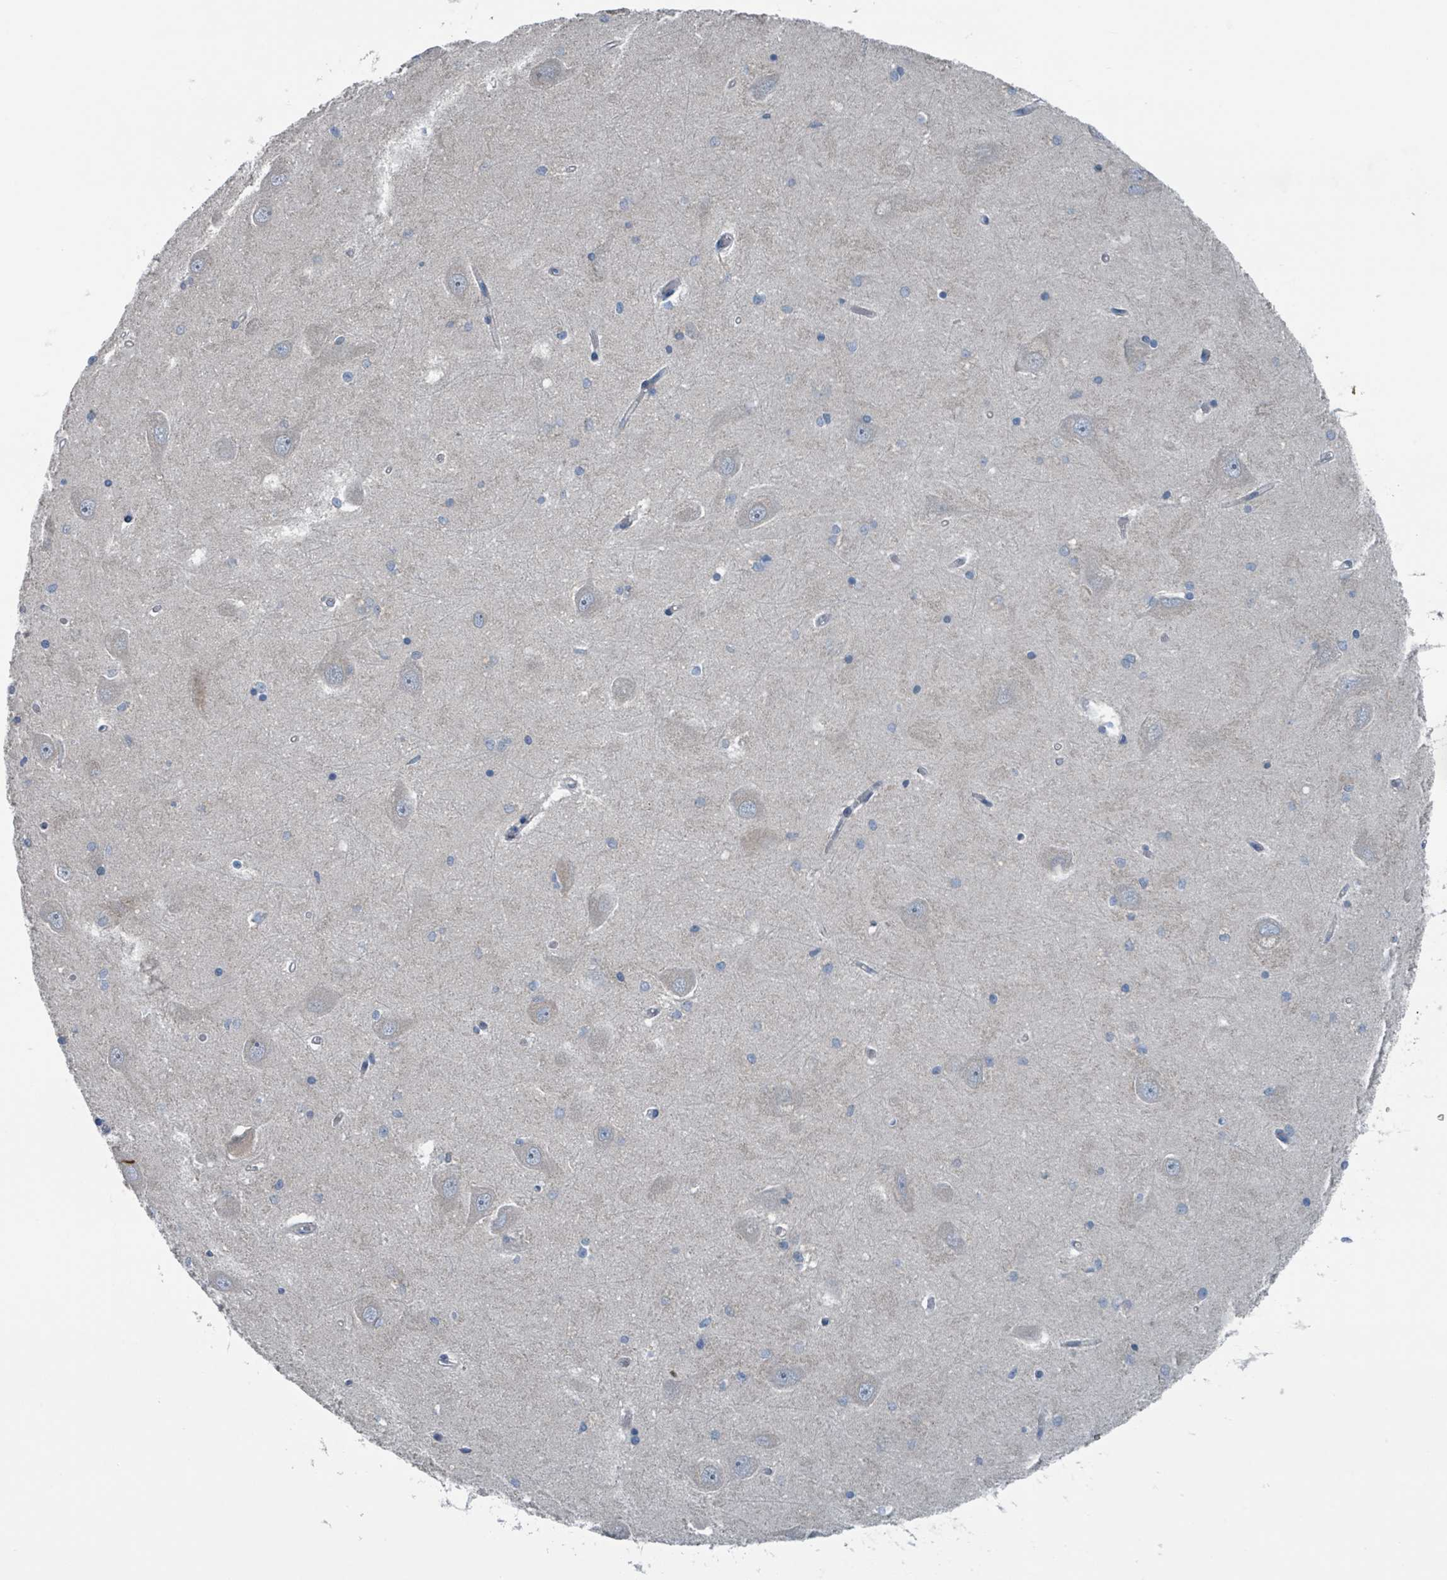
{"staining": {"intensity": "negative", "quantity": "none", "location": "none"}, "tissue": "hippocampus", "cell_type": "Glial cells", "image_type": "normal", "snomed": [{"axis": "morphology", "description": "Normal tissue, NOS"}, {"axis": "topography", "description": "Hippocampus"}], "caption": "A photomicrograph of hippocampus stained for a protein exhibits no brown staining in glial cells. (Brightfield microscopy of DAB (3,3'-diaminobenzidine) immunohistochemistry at high magnification).", "gene": "ACBD4", "patient": {"sex": "male", "age": 45}}